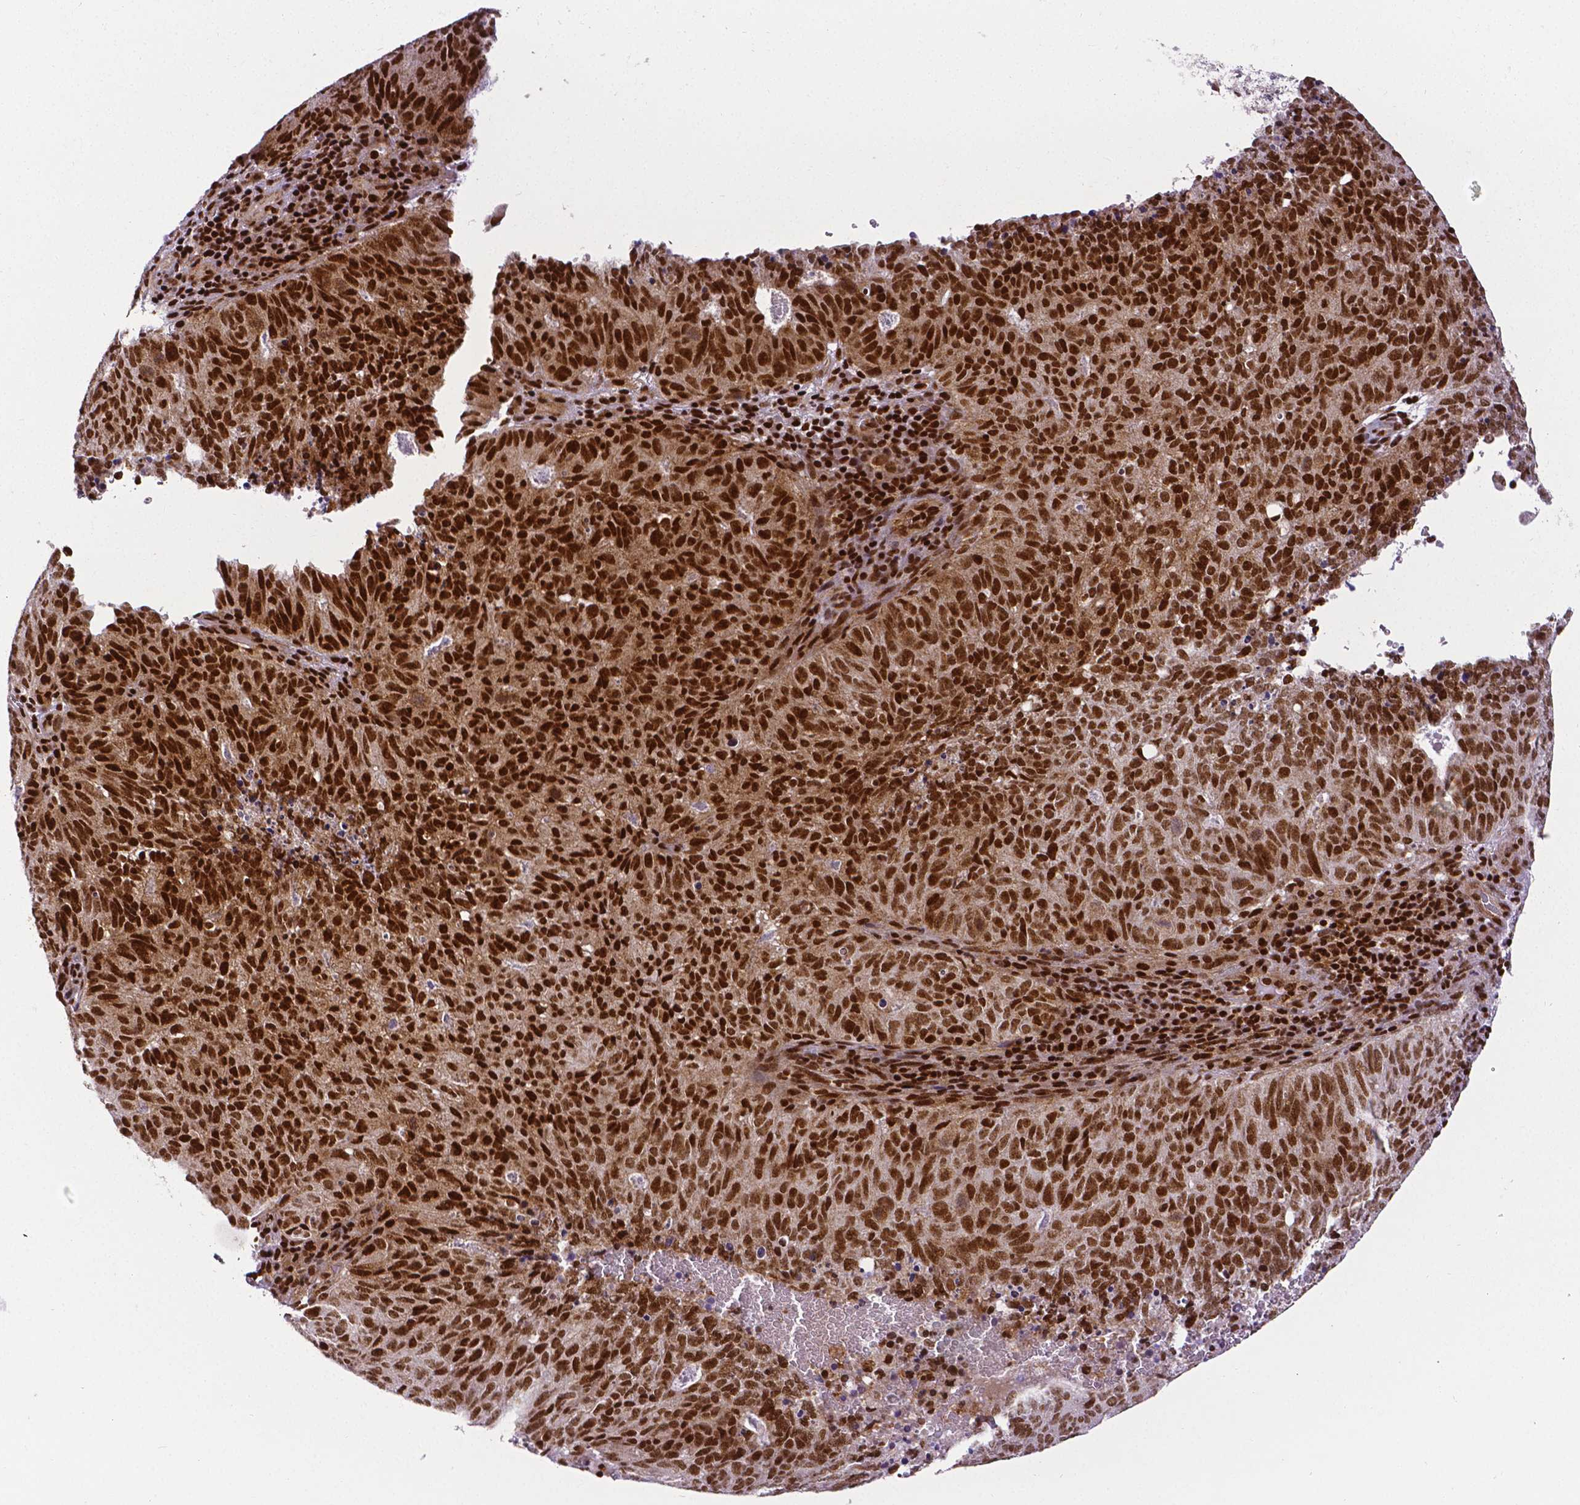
{"staining": {"intensity": "strong", "quantity": ">75%", "location": "nuclear"}, "tissue": "cervical cancer", "cell_type": "Tumor cells", "image_type": "cancer", "snomed": [{"axis": "morphology", "description": "Adenocarcinoma, NOS"}, {"axis": "topography", "description": "Cervix"}], "caption": "Approximately >75% of tumor cells in human cervical cancer display strong nuclear protein expression as visualized by brown immunohistochemical staining.", "gene": "CTCF", "patient": {"sex": "female", "age": 38}}